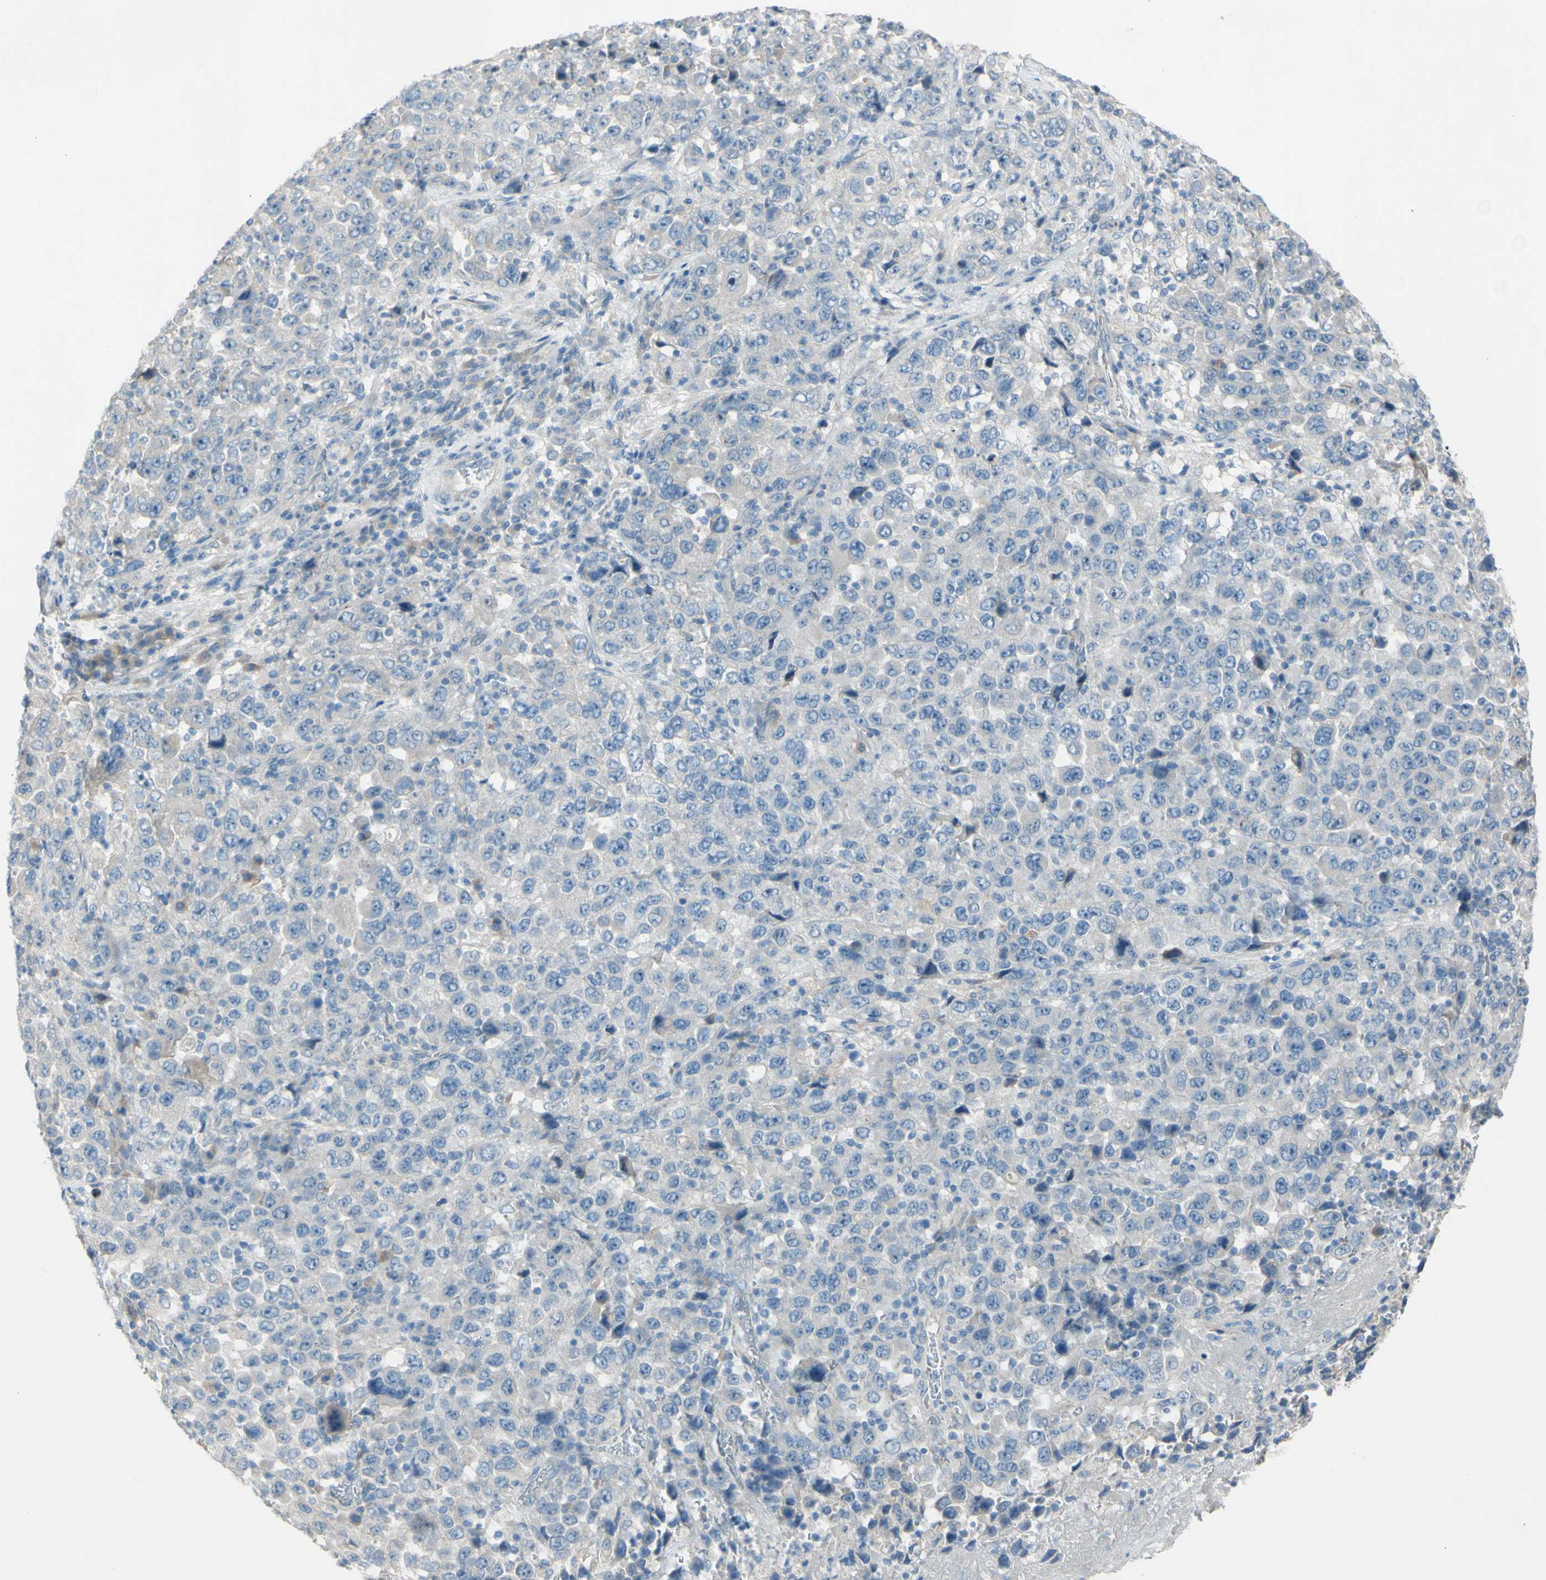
{"staining": {"intensity": "negative", "quantity": "none", "location": "none"}, "tissue": "stomach cancer", "cell_type": "Tumor cells", "image_type": "cancer", "snomed": [{"axis": "morphology", "description": "Normal tissue, NOS"}, {"axis": "morphology", "description": "Adenocarcinoma, NOS"}, {"axis": "topography", "description": "Stomach, upper"}, {"axis": "topography", "description": "Stomach"}], "caption": "There is no significant staining in tumor cells of stomach cancer.", "gene": "ATRN", "patient": {"sex": "male", "age": 59}}